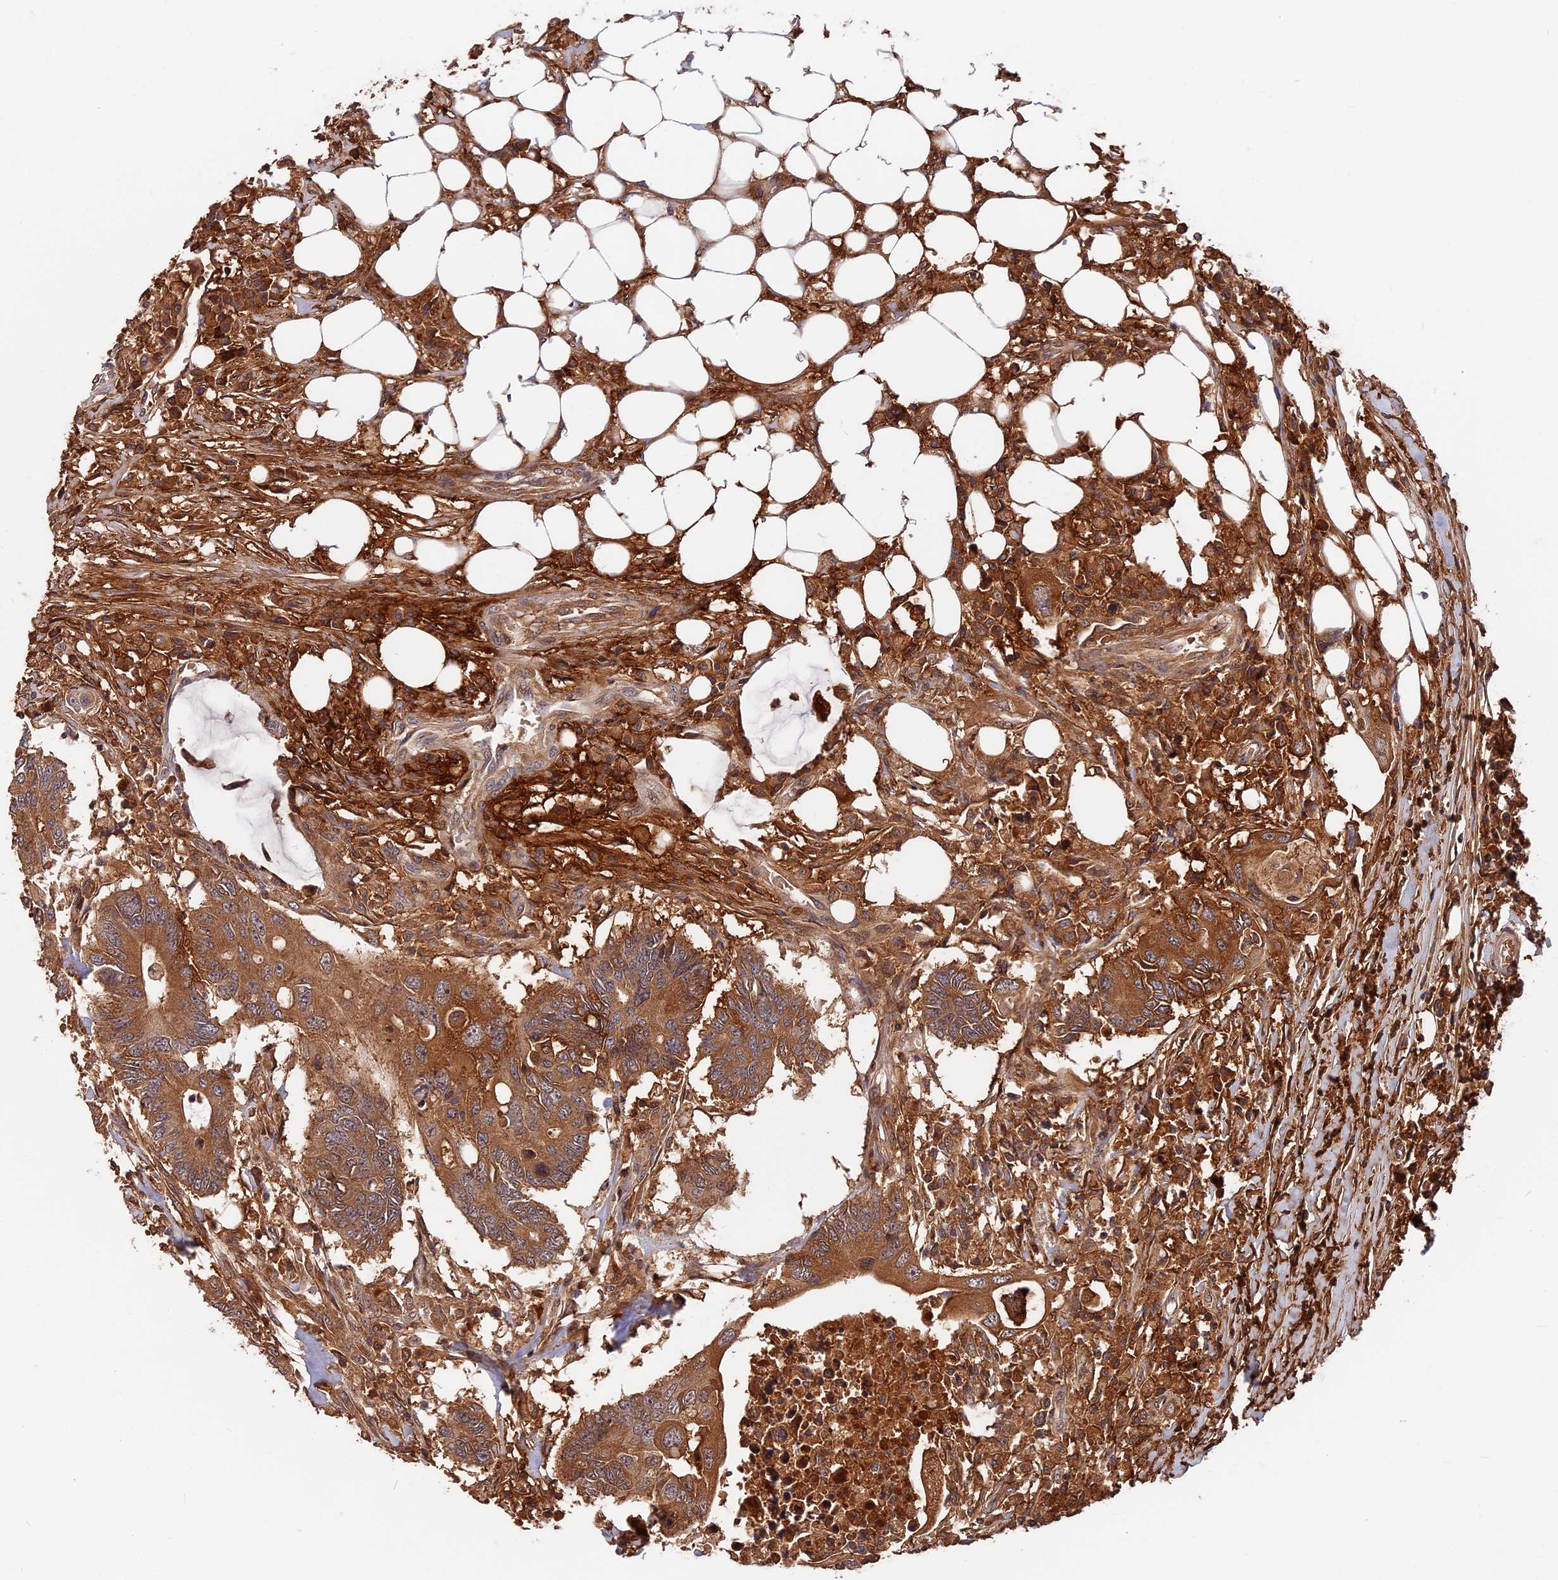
{"staining": {"intensity": "moderate", "quantity": ">75%", "location": "cytoplasmic/membranous"}, "tissue": "colorectal cancer", "cell_type": "Tumor cells", "image_type": "cancer", "snomed": [{"axis": "morphology", "description": "Adenocarcinoma, NOS"}, {"axis": "topography", "description": "Colon"}], "caption": "High-magnification brightfield microscopy of adenocarcinoma (colorectal) stained with DAB (3,3'-diaminobenzidine) (brown) and counterstained with hematoxylin (blue). tumor cells exhibit moderate cytoplasmic/membranous staining is appreciated in approximately>75% of cells. (DAB IHC with brightfield microscopy, high magnification).", "gene": "ITIH1", "patient": {"sex": "male", "age": 71}}